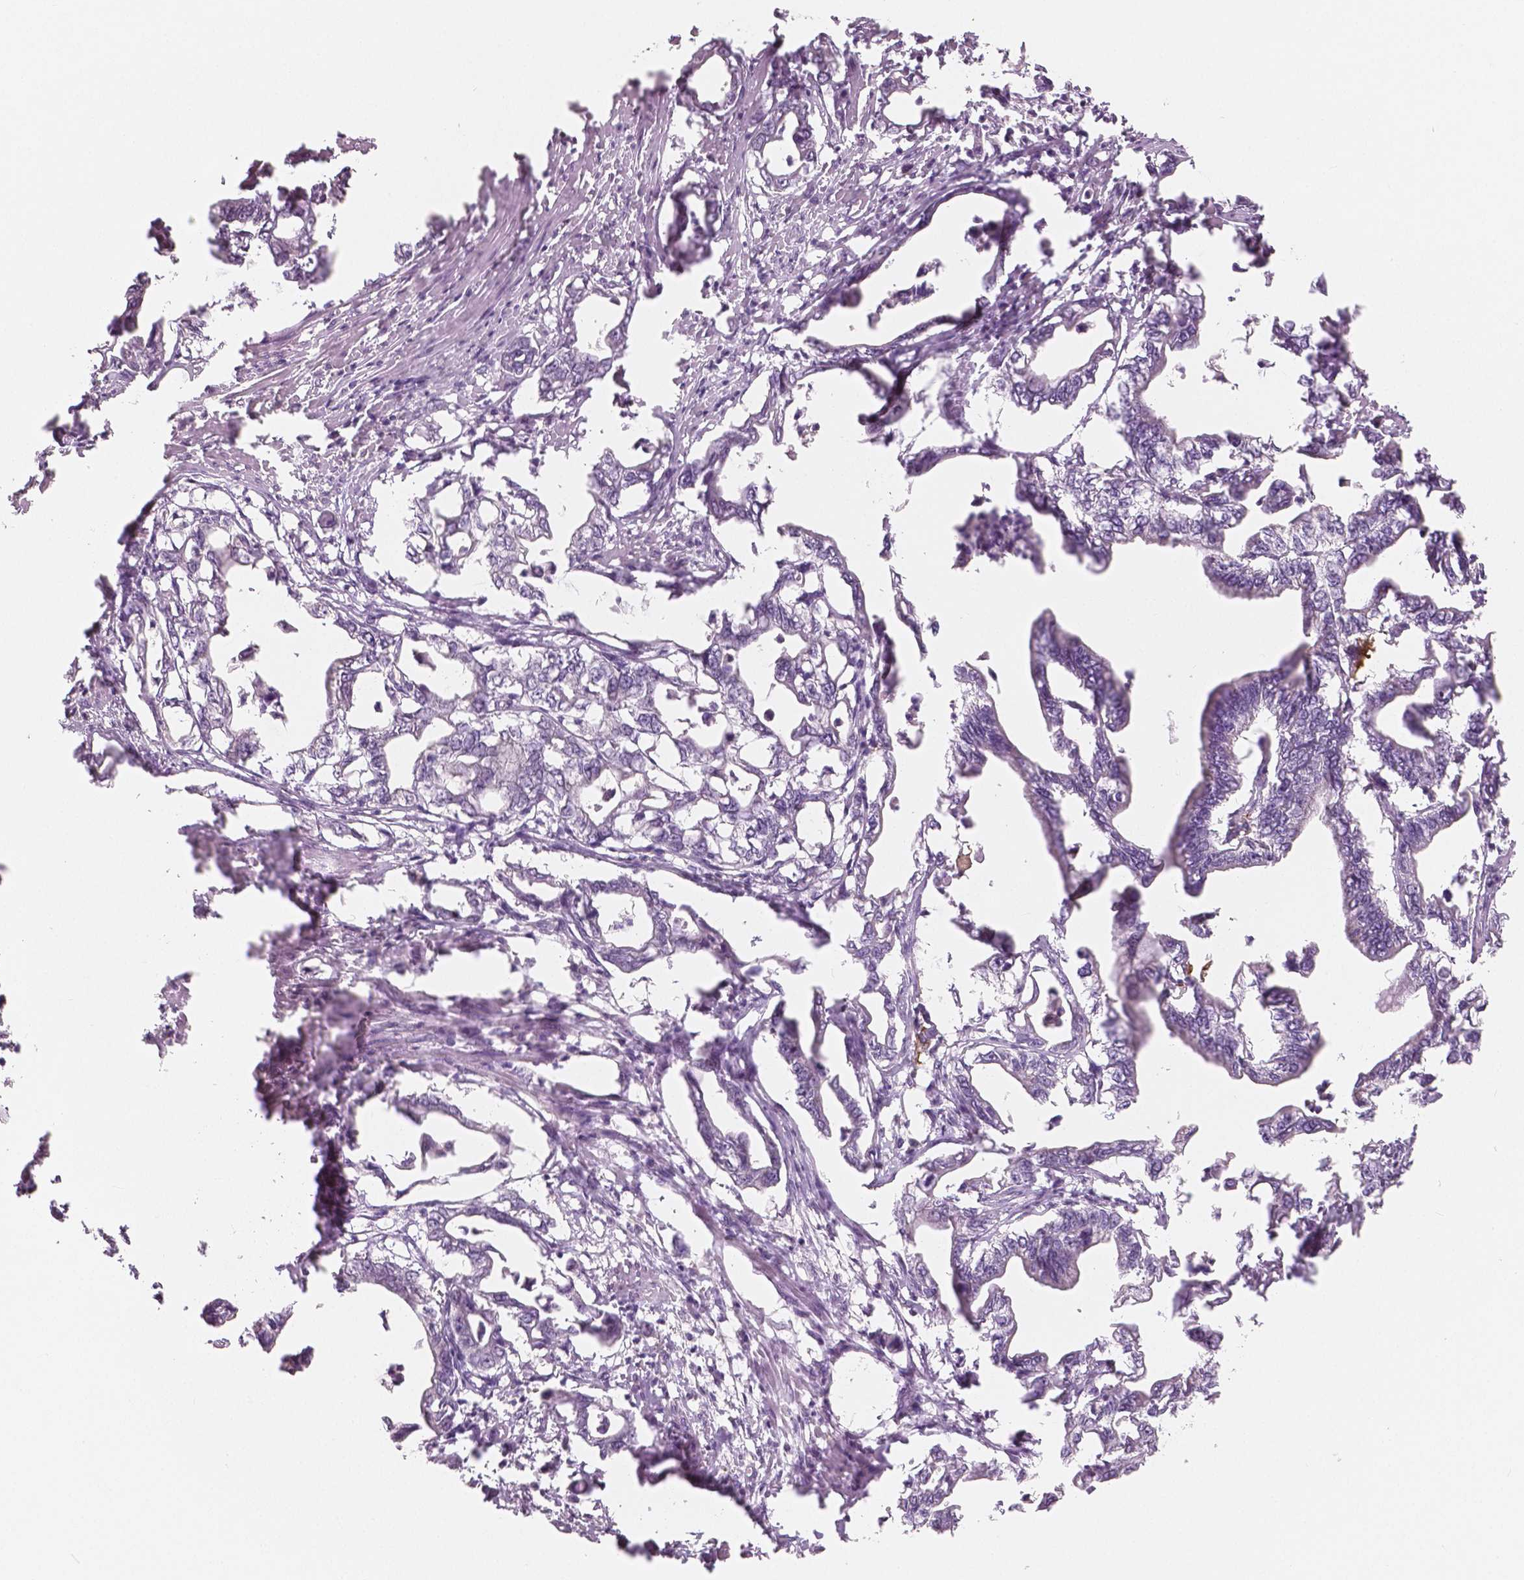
{"staining": {"intensity": "negative", "quantity": "none", "location": "none"}, "tissue": "pancreatic cancer", "cell_type": "Tumor cells", "image_type": "cancer", "snomed": [{"axis": "morphology", "description": "Adenocarcinoma, NOS"}, {"axis": "topography", "description": "Pancreas"}], "caption": "High magnification brightfield microscopy of adenocarcinoma (pancreatic) stained with DAB (brown) and counterstained with hematoxylin (blue): tumor cells show no significant staining.", "gene": "NECAB1", "patient": {"sex": "male", "age": 61}}